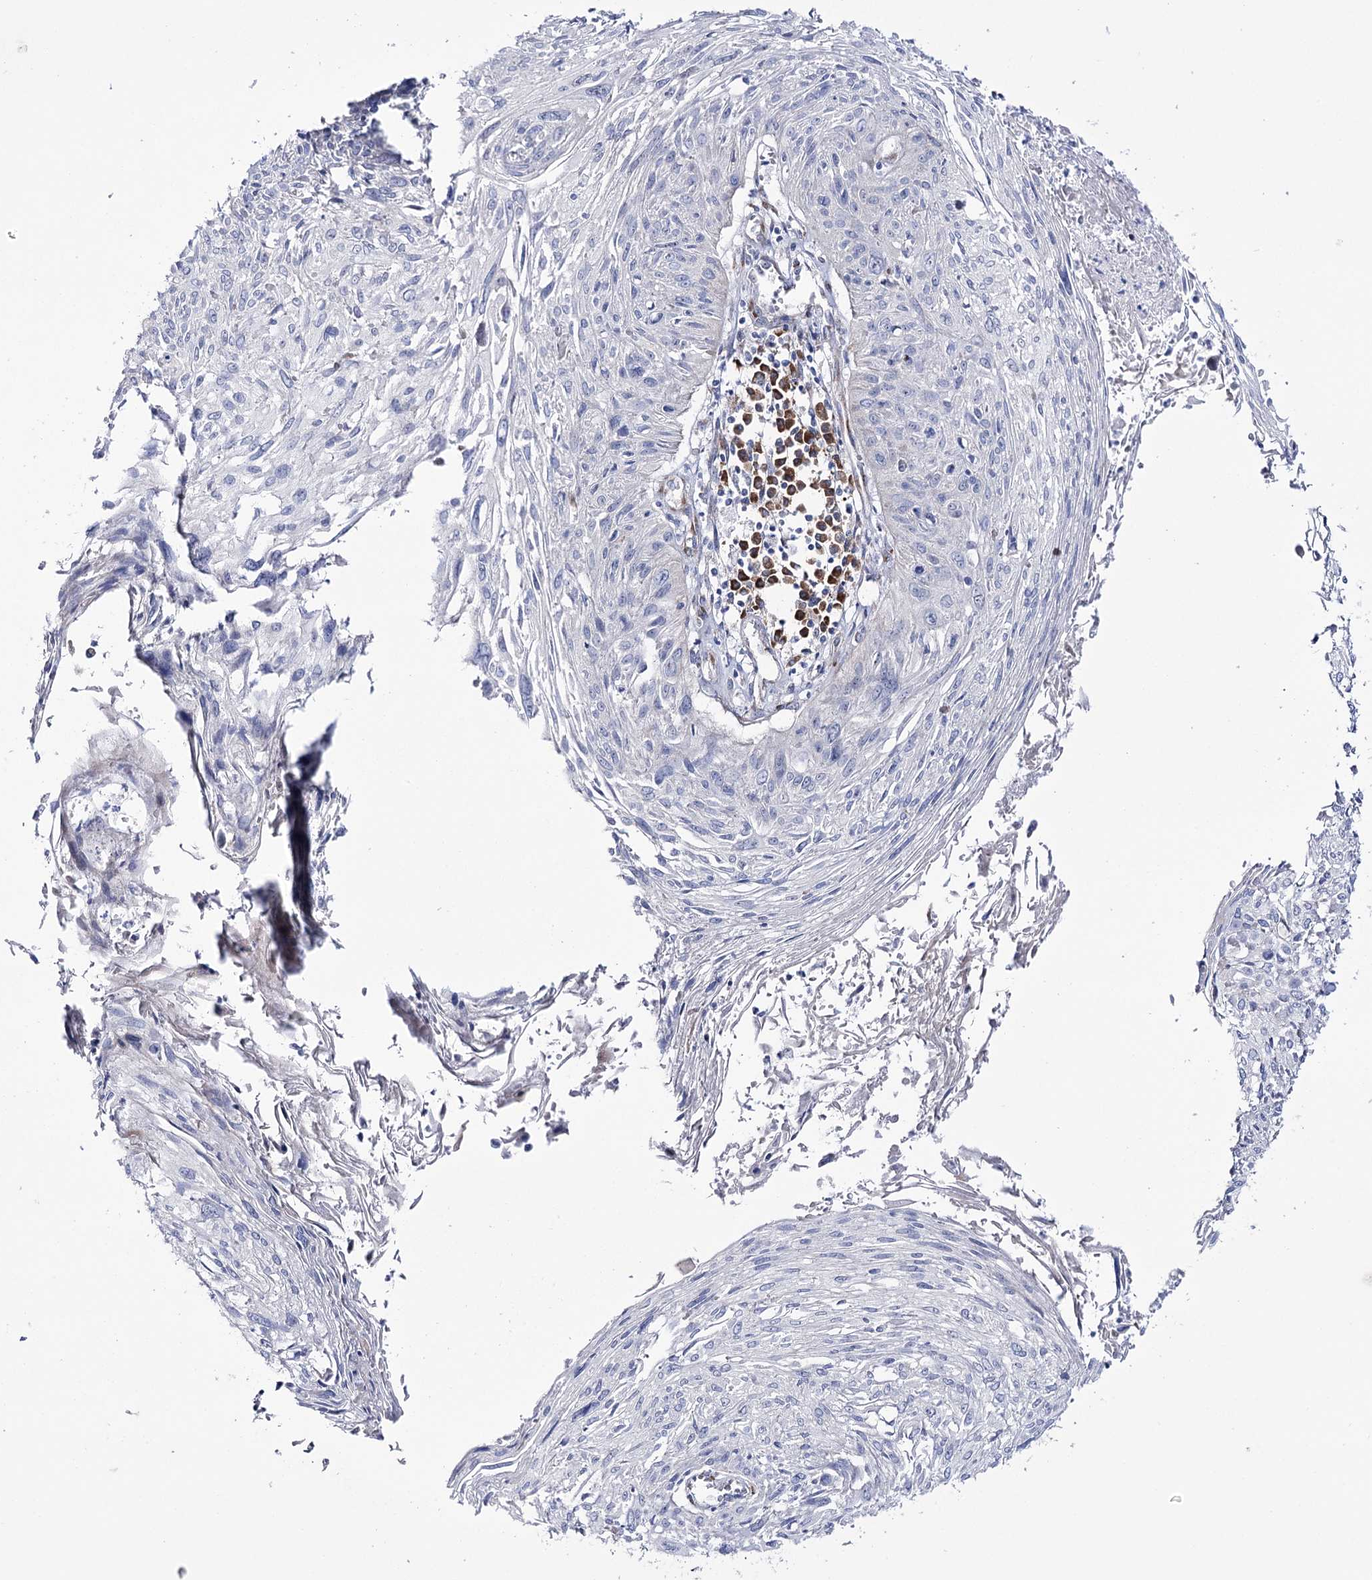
{"staining": {"intensity": "negative", "quantity": "none", "location": "none"}, "tissue": "cervical cancer", "cell_type": "Tumor cells", "image_type": "cancer", "snomed": [{"axis": "morphology", "description": "Squamous cell carcinoma, NOS"}, {"axis": "topography", "description": "Cervix"}], "caption": "Photomicrograph shows no protein staining in tumor cells of cervical cancer tissue.", "gene": "METTL5", "patient": {"sex": "female", "age": 51}}